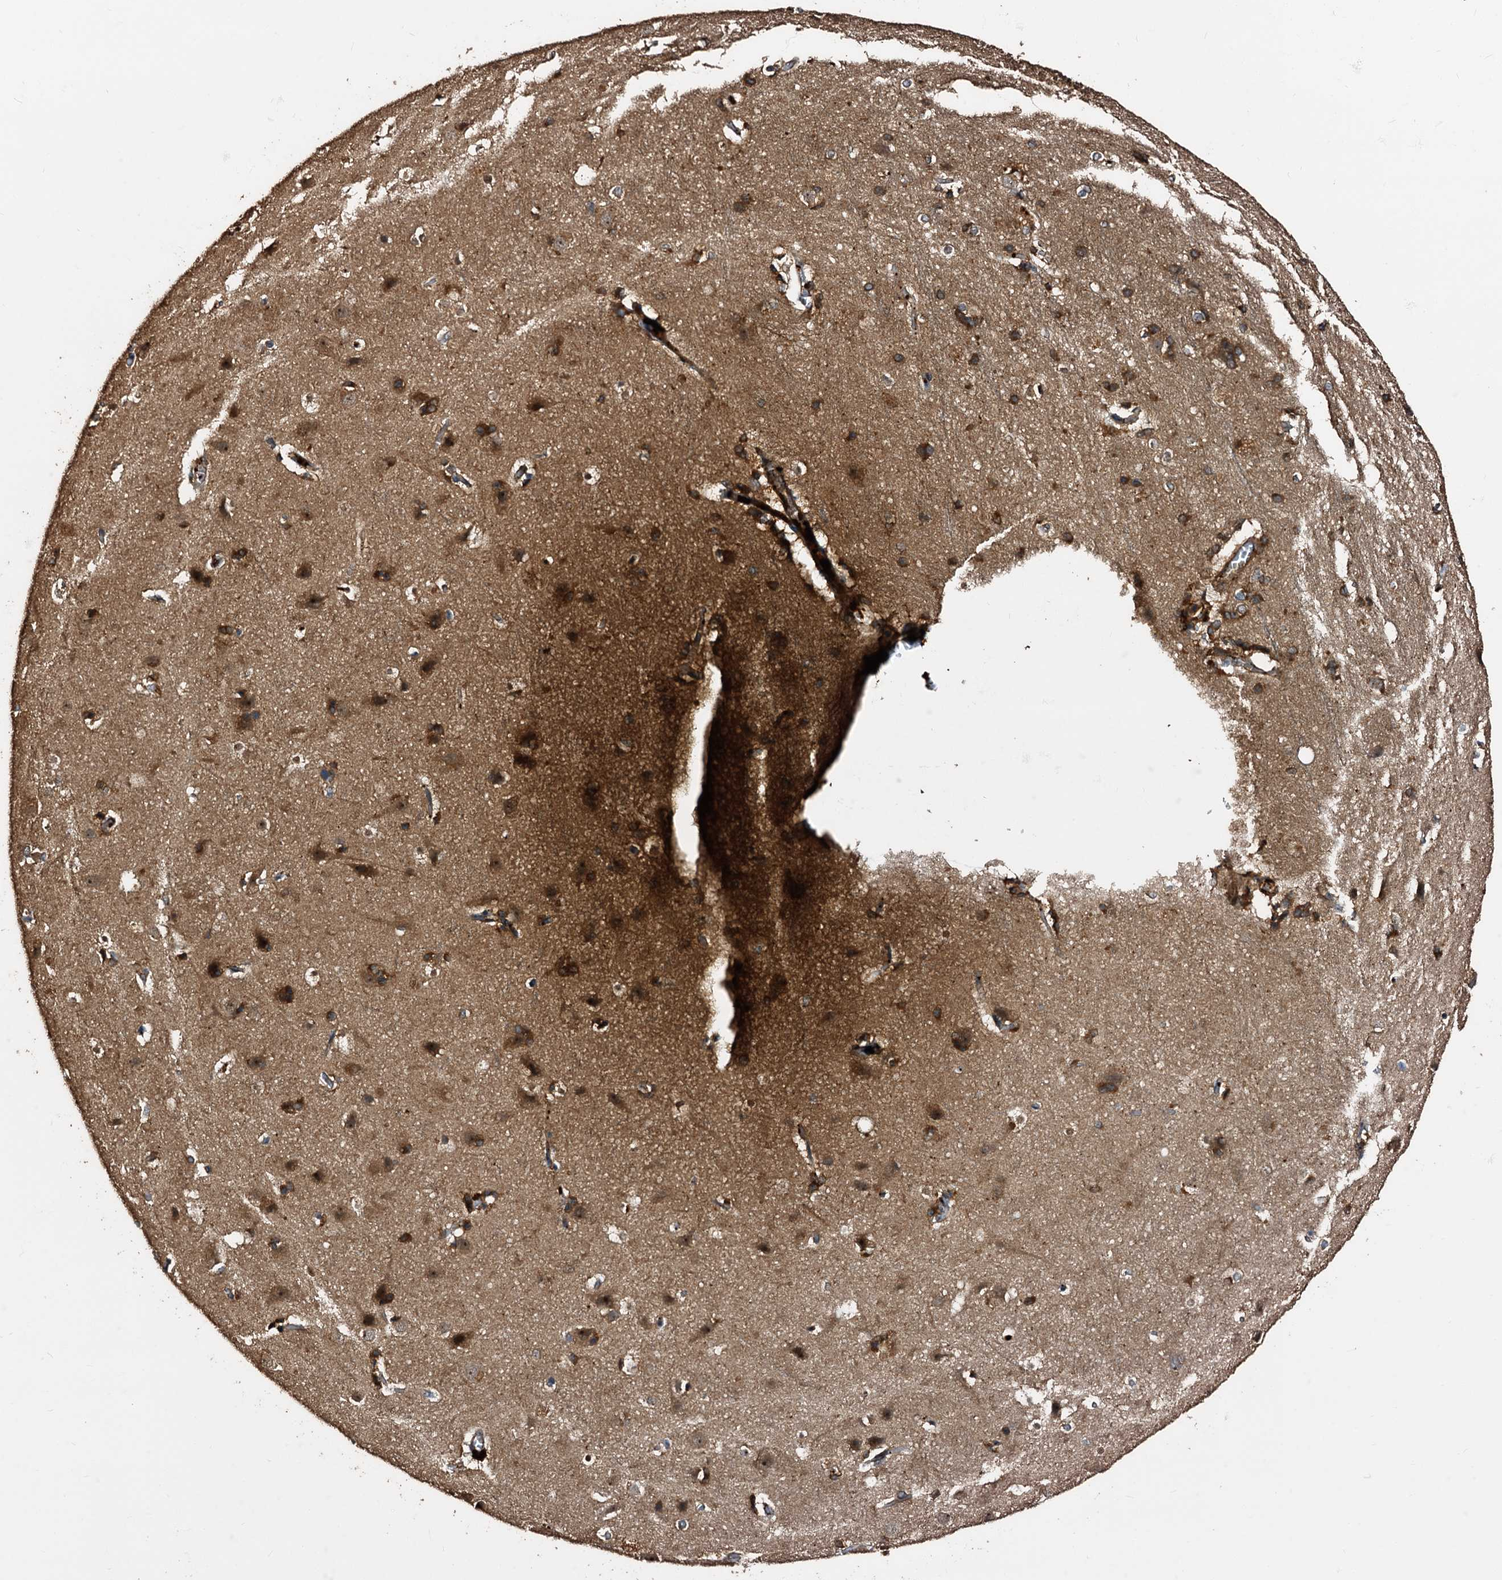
{"staining": {"intensity": "strong", "quantity": ">75%", "location": "cytoplasmic/membranous"}, "tissue": "cerebral cortex", "cell_type": "Endothelial cells", "image_type": "normal", "snomed": [{"axis": "morphology", "description": "Normal tissue, NOS"}, {"axis": "topography", "description": "Cerebral cortex"}], "caption": "Endothelial cells demonstrate high levels of strong cytoplasmic/membranous positivity in about >75% of cells in unremarkable human cerebral cortex. (Brightfield microscopy of DAB IHC at high magnification).", "gene": "PEX5", "patient": {"sex": "male", "age": 54}}